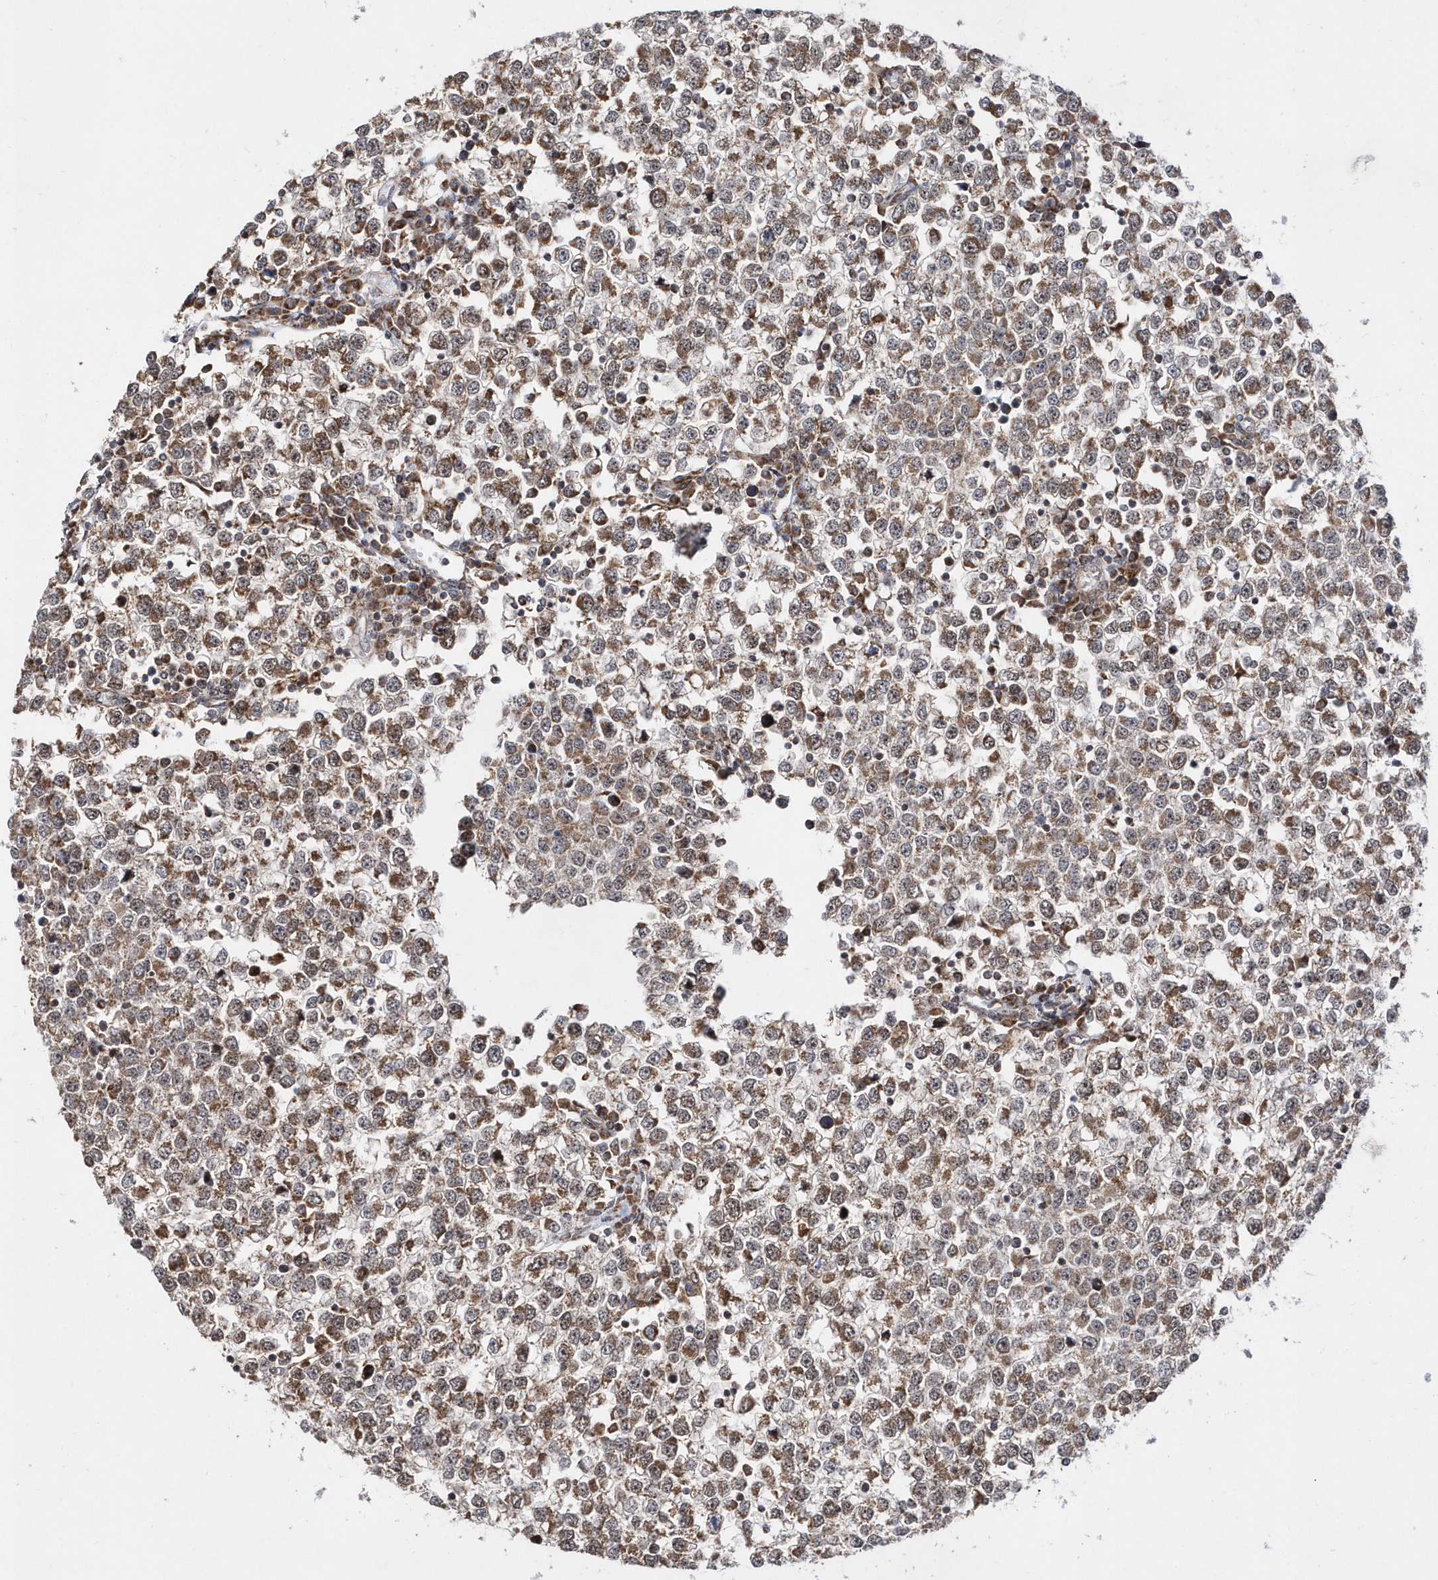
{"staining": {"intensity": "moderate", "quantity": "25%-75%", "location": "cytoplasmic/membranous"}, "tissue": "testis cancer", "cell_type": "Tumor cells", "image_type": "cancer", "snomed": [{"axis": "morphology", "description": "Seminoma, NOS"}, {"axis": "topography", "description": "Testis"}], "caption": "High-magnification brightfield microscopy of testis cancer stained with DAB (3,3'-diaminobenzidine) (brown) and counterstained with hematoxylin (blue). tumor cells exhibit moderate cytoplasmic/membranous staining is appreciated in approximately25%-75% of cells.", "gene": "DALRD3", "patient": {"sex": "male", "age": 65}}